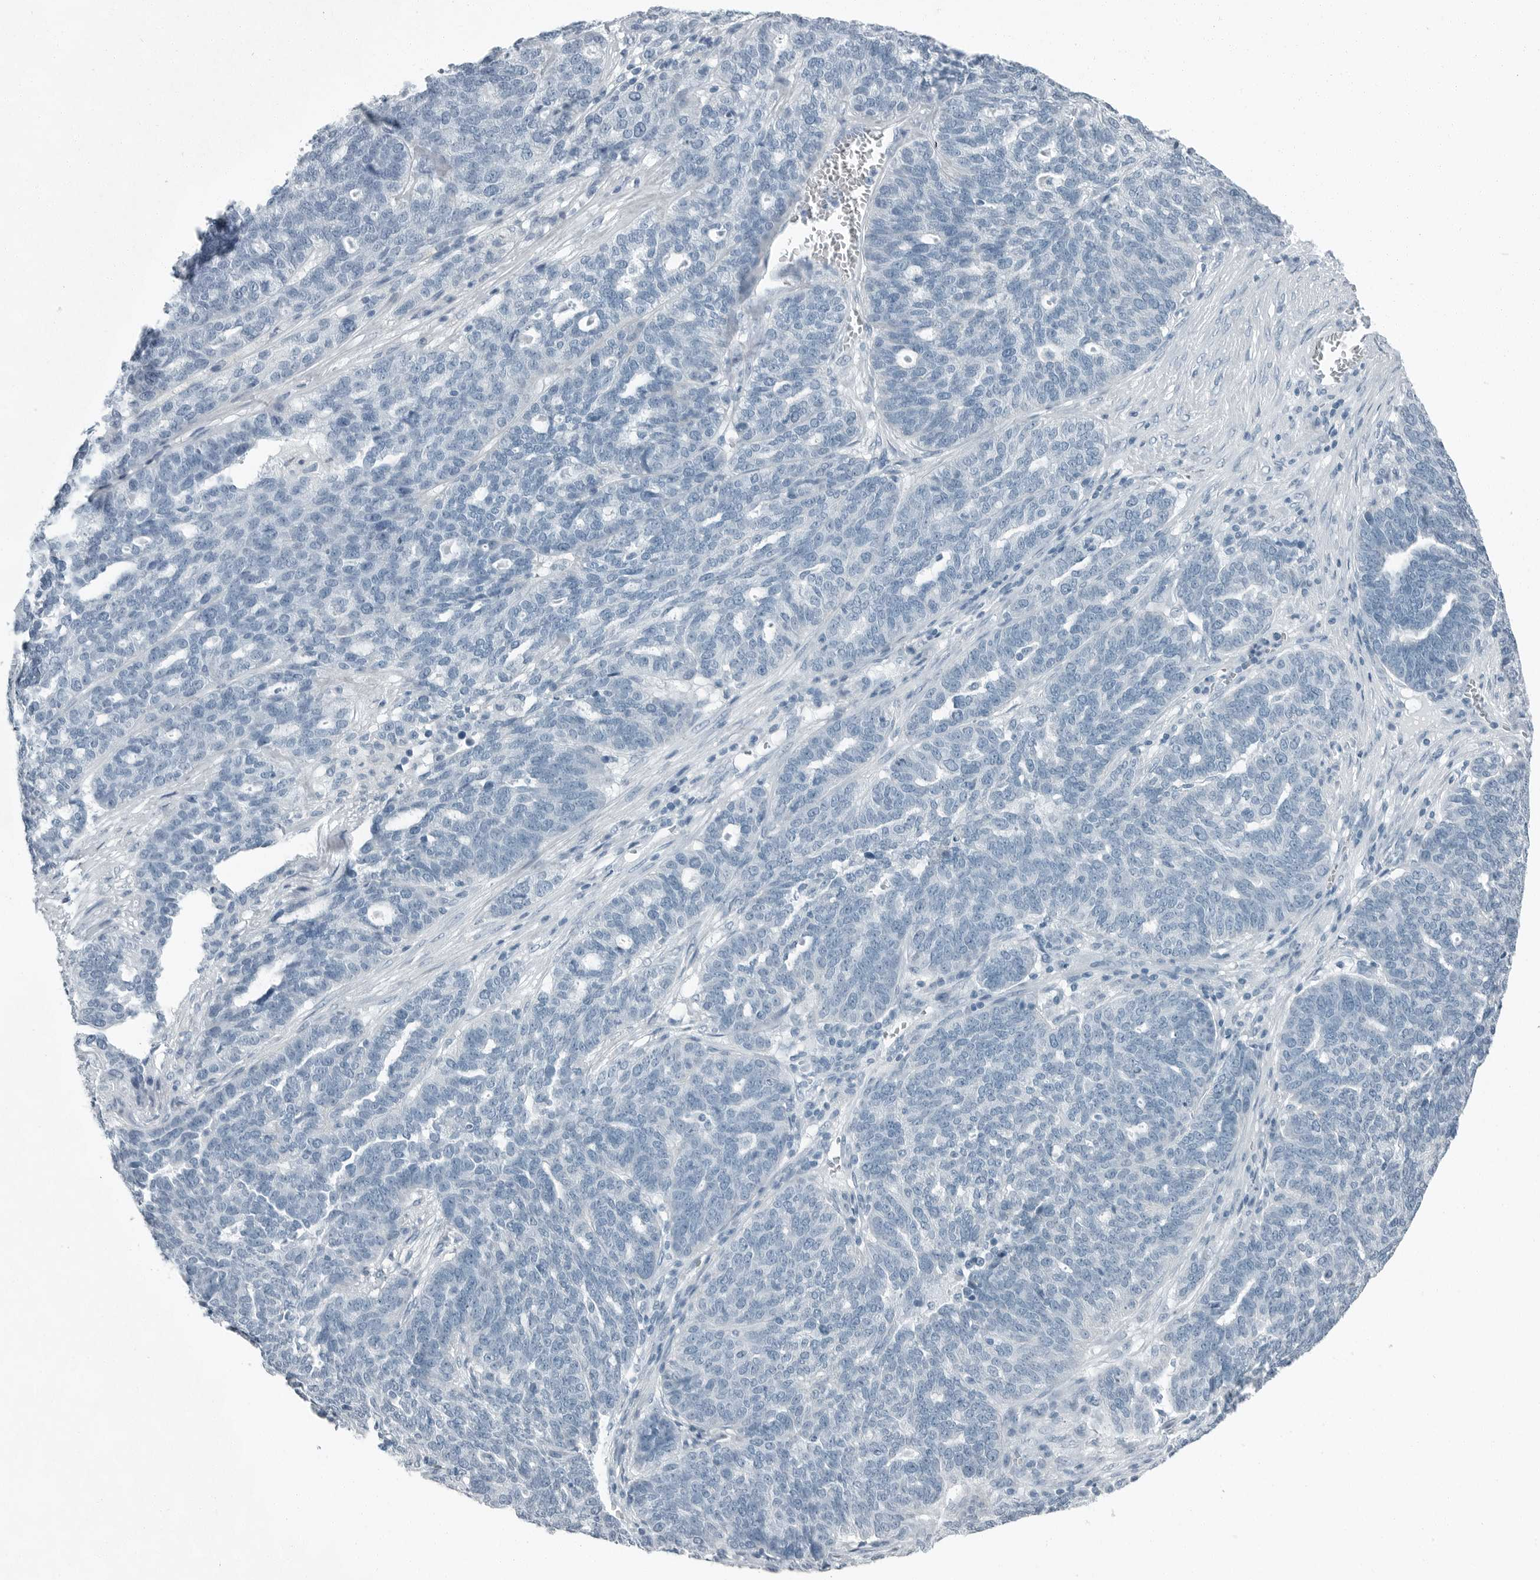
{"staining": {"intensity": "negative", "quantity": "none", "location": "none"}, "tissue": "ovarian cancer", "cell_type": "Tumor cells", "image_type": "cancer", "snomed": [{"axis": "morphology", "description": "Cystadenocarcinoma, serous, NOS"}, {"axis": "topography", "description": "Ovary"}], "caption": "Immunohistochemistry (IHC) micrograph of neoplastic tissue: serous cystadenocarcinoma (ovarian) stained with DAB demonstrates no significant protein positivity in tumor cells.", "gene": "ZPBP2", "patient": {"sex": "female", "age": 59}}